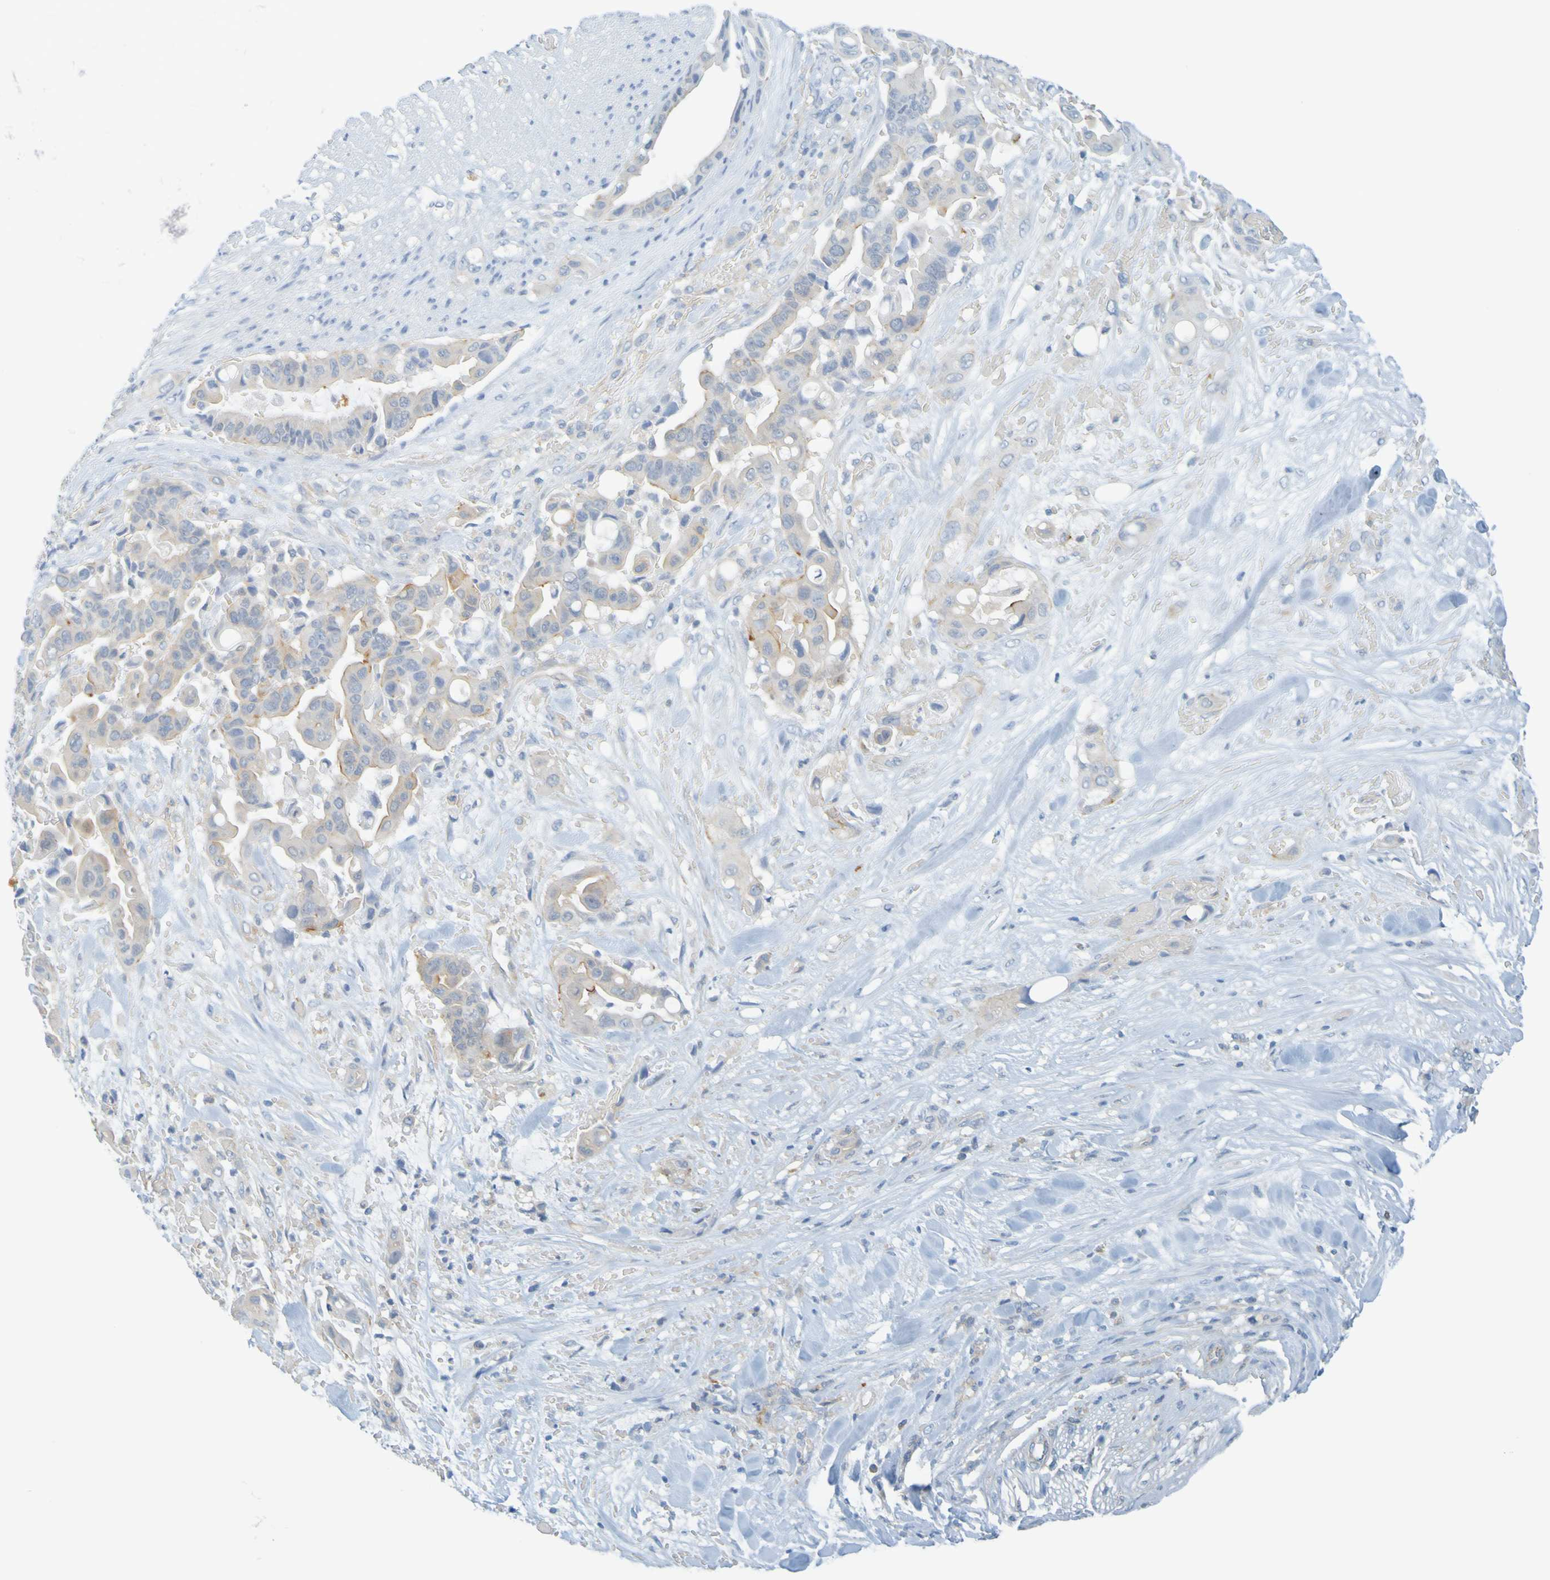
{"staining": {"intensity": "weak", "quantity": ">75%", "location": "cytoplasmic/membranous"}, "tissue": "liver cancer", "cell_type": "Tumor cells", "image_type": "cancer", "snomed": [{"axis": "morphology", "description": "Cholangiocarcinoma"}, {"axis": "topography", "description": "Liver"}], "caption": "Immunohistochemistry micrograph of neoplastic tissue: human liver cholangiocarcinoma stained using IHC exhibits low levels of weak protein expression localized specifically in the cytoplasmic/membranous of tumor cells, appearing as a cytoplasmic/membranous brown color.", "gene": "APPL1", "patient": {"sex": "female", "age": 61}}